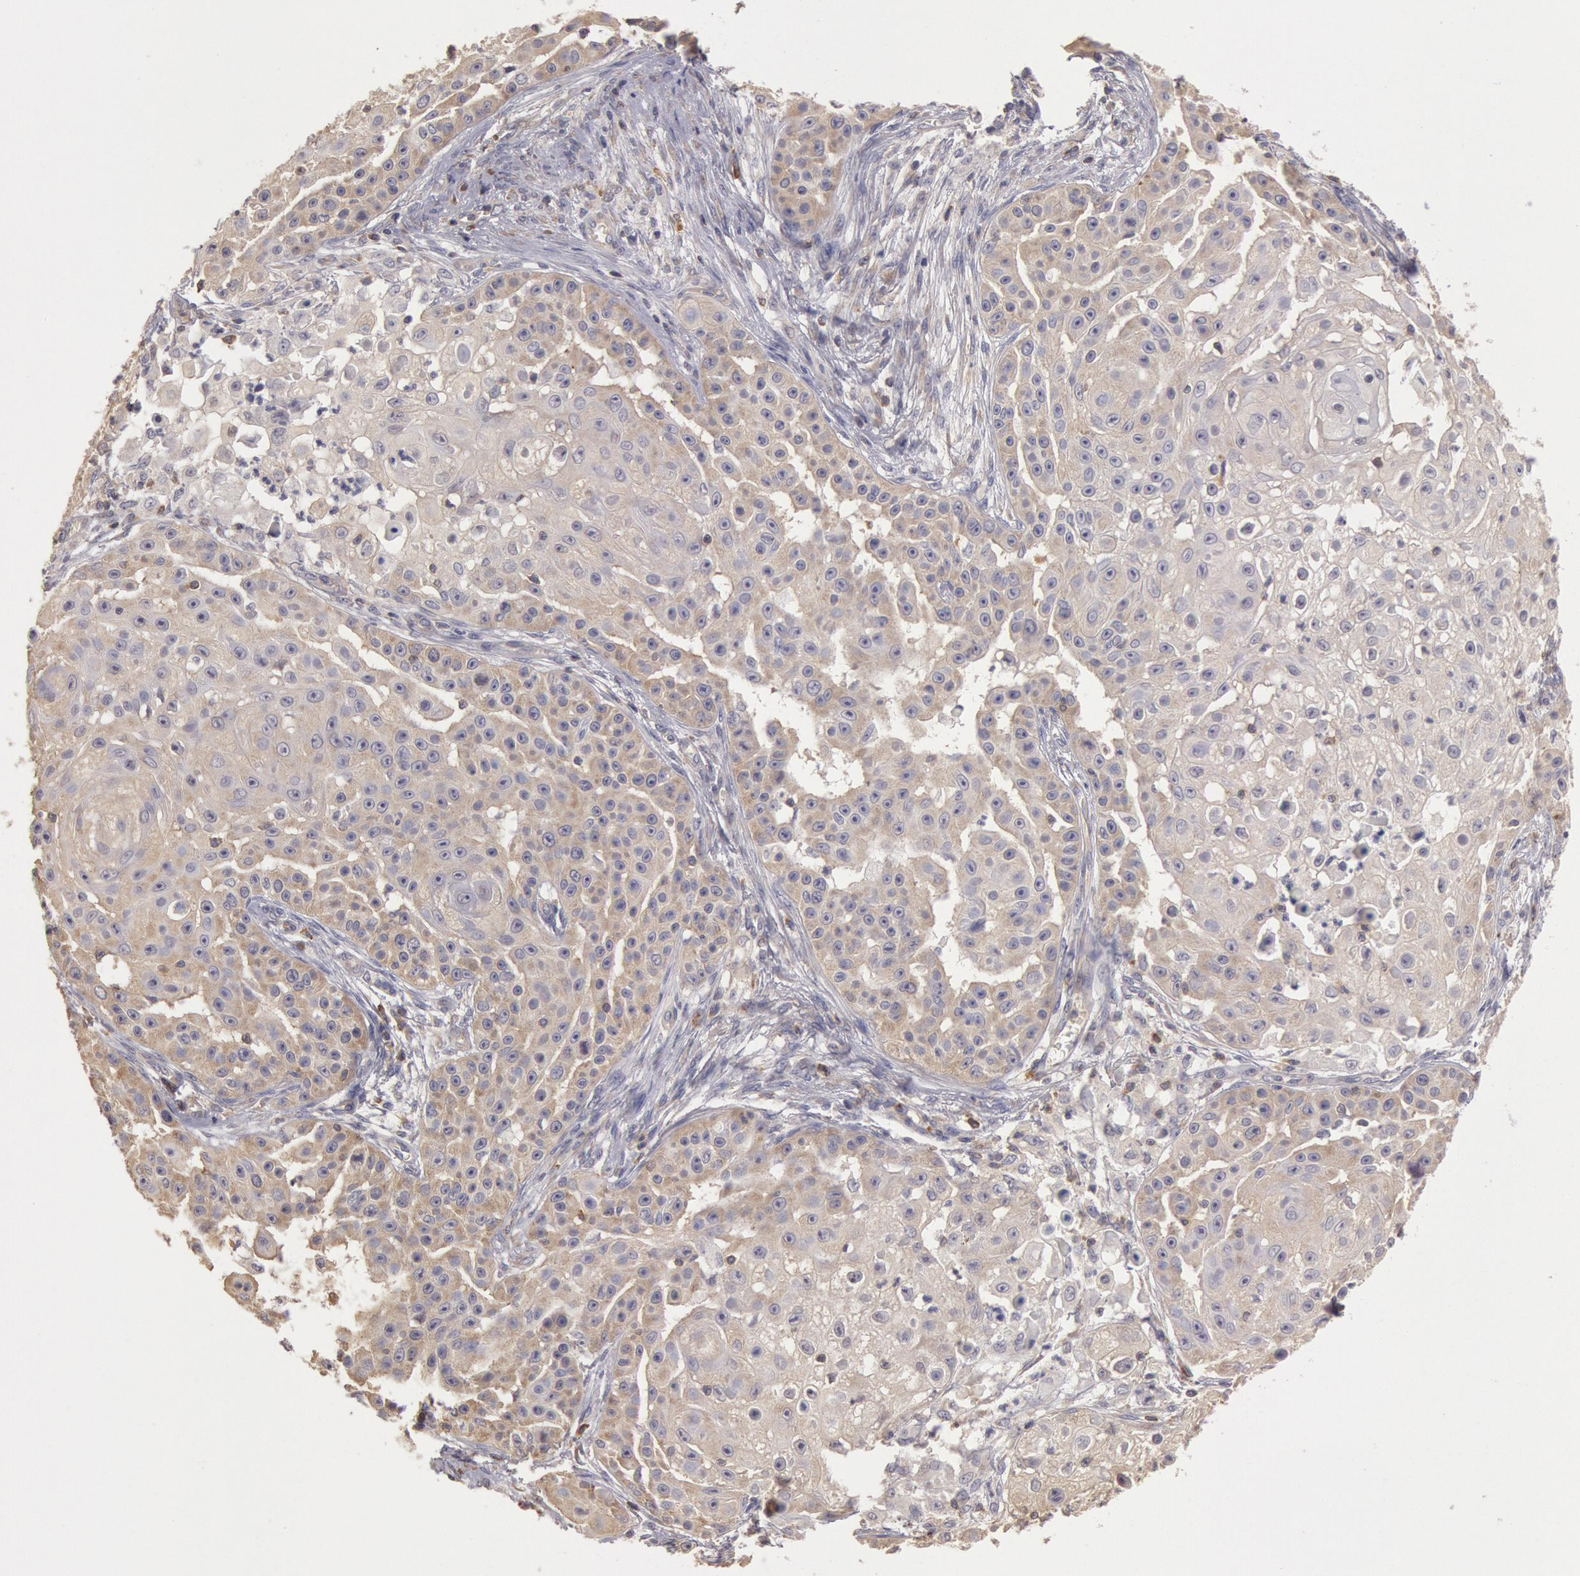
{"staining": {"intensity": "weak", "quantity": ">75%", "location": "cytoplasmic/membranous"}, "tissue": "skin cancer", "cell_type": "Tumor cells", "image_type": "cancer", "snomed": [{"axis": "morphology", "description": "Squamous cell carcinoma, NOS"}, {"axis": "topography", "description": "Skin"}], "caption": "Immunohistochemical staining of skin squamous cell carcinoma exhibits low levels of weak cytoplasmic/membranous expression in approximately >75% of tumor cells. The staining is performed using DAB (3,3'-diaminobenzidine) brown chromogen to label protein expression. The nuclei are counter-stained blue using hematoxylin.", "gene": "NMT2", "patient": {"sex": "female", "age": 57}}